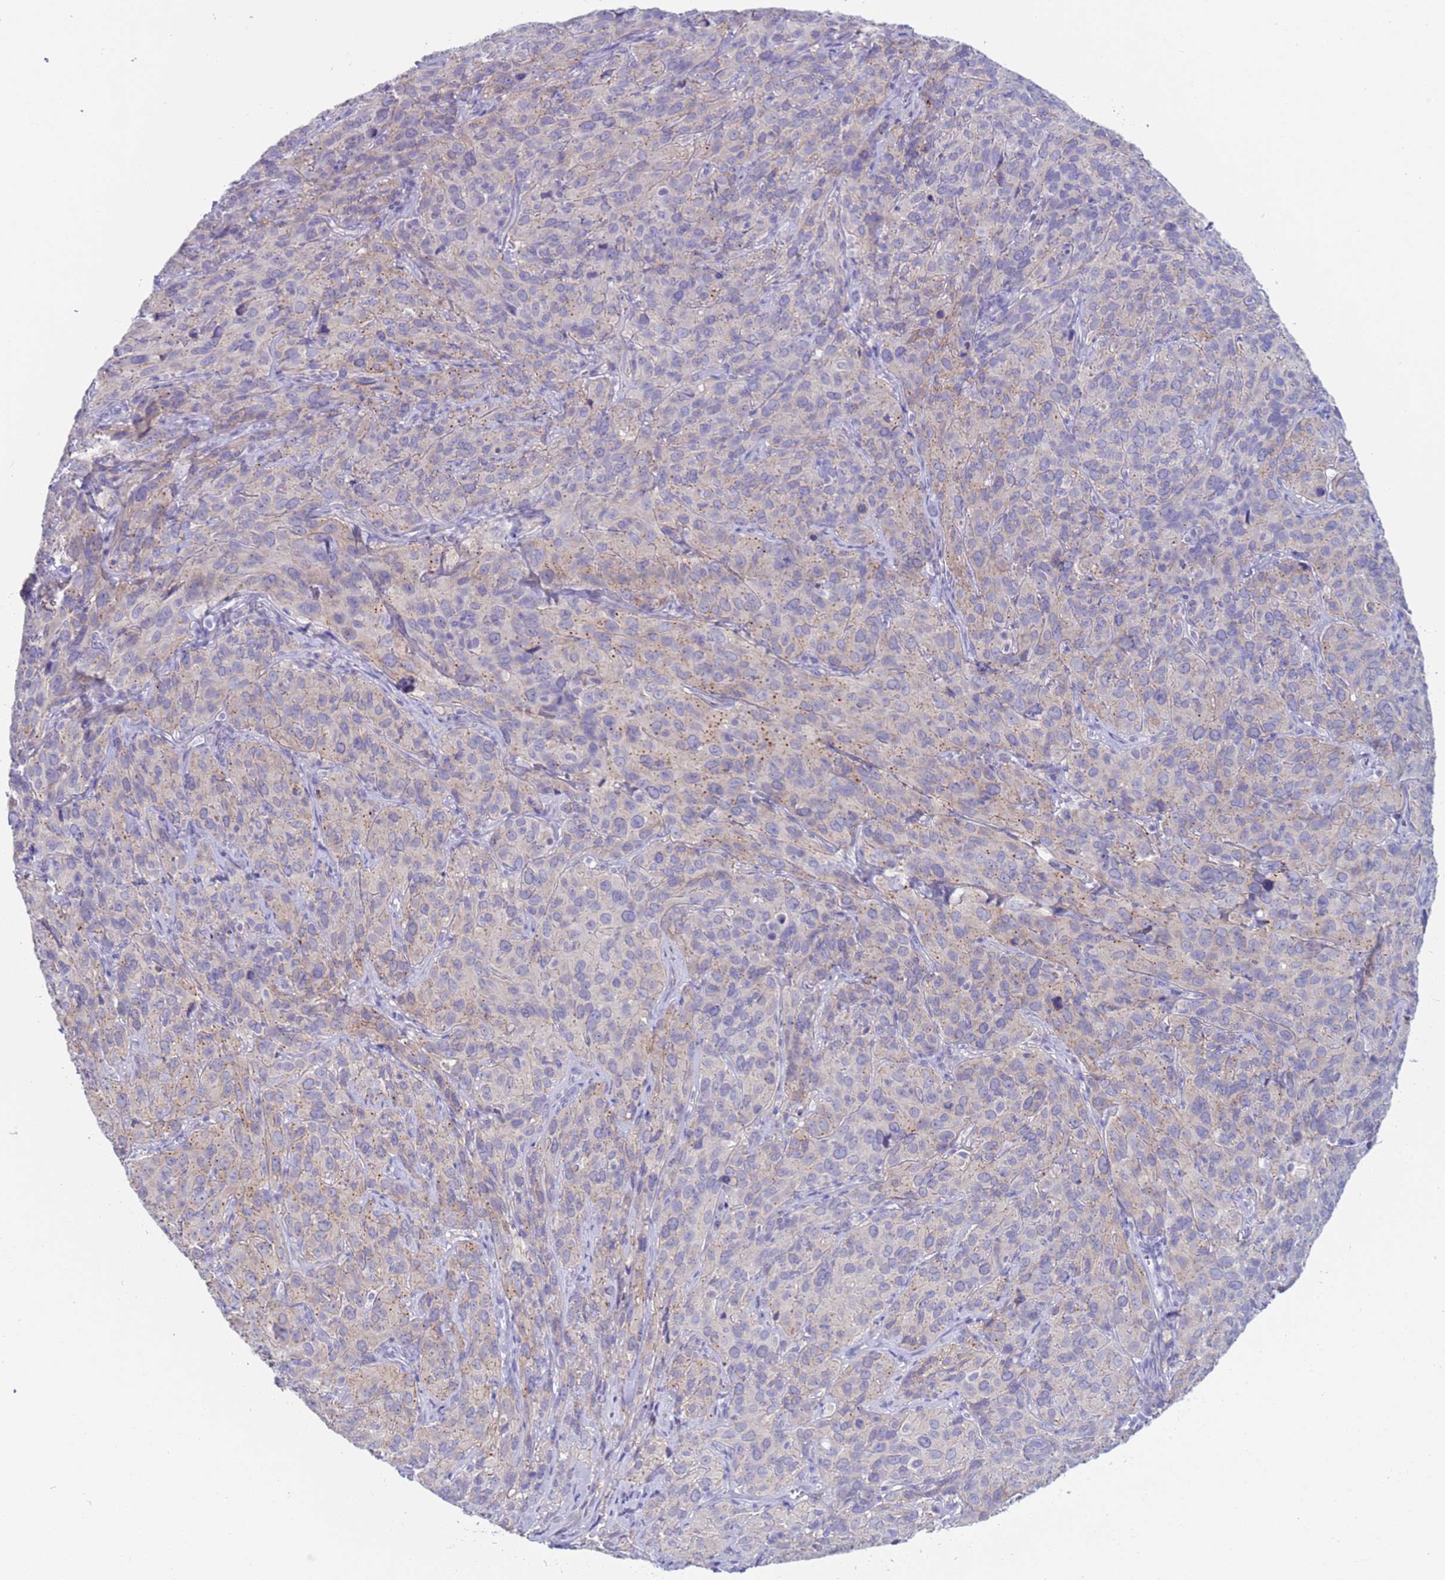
{"staining": {"intensity": "weak", "quantity": "<25%", "location": "cytoplasmic/membranous"}, "tissue": "cervical cancer", "cell_type": "Tumor cells", "image_type": "cancer", "snomed": [{"axis": "morphology", "description": "Squamous cell carcinoma, NOS"}, {"axis": "topography", "description": "Cervix"}], "caption": "An IHC histopathology image of cervical cancer (squamous cell carcinoma) is shown. There is no staining in tumor cells of cervical cancer (squamous cell carcinoma).", "gene": "KBTBD3", "patient": {"sex": "female", "age": 51}}